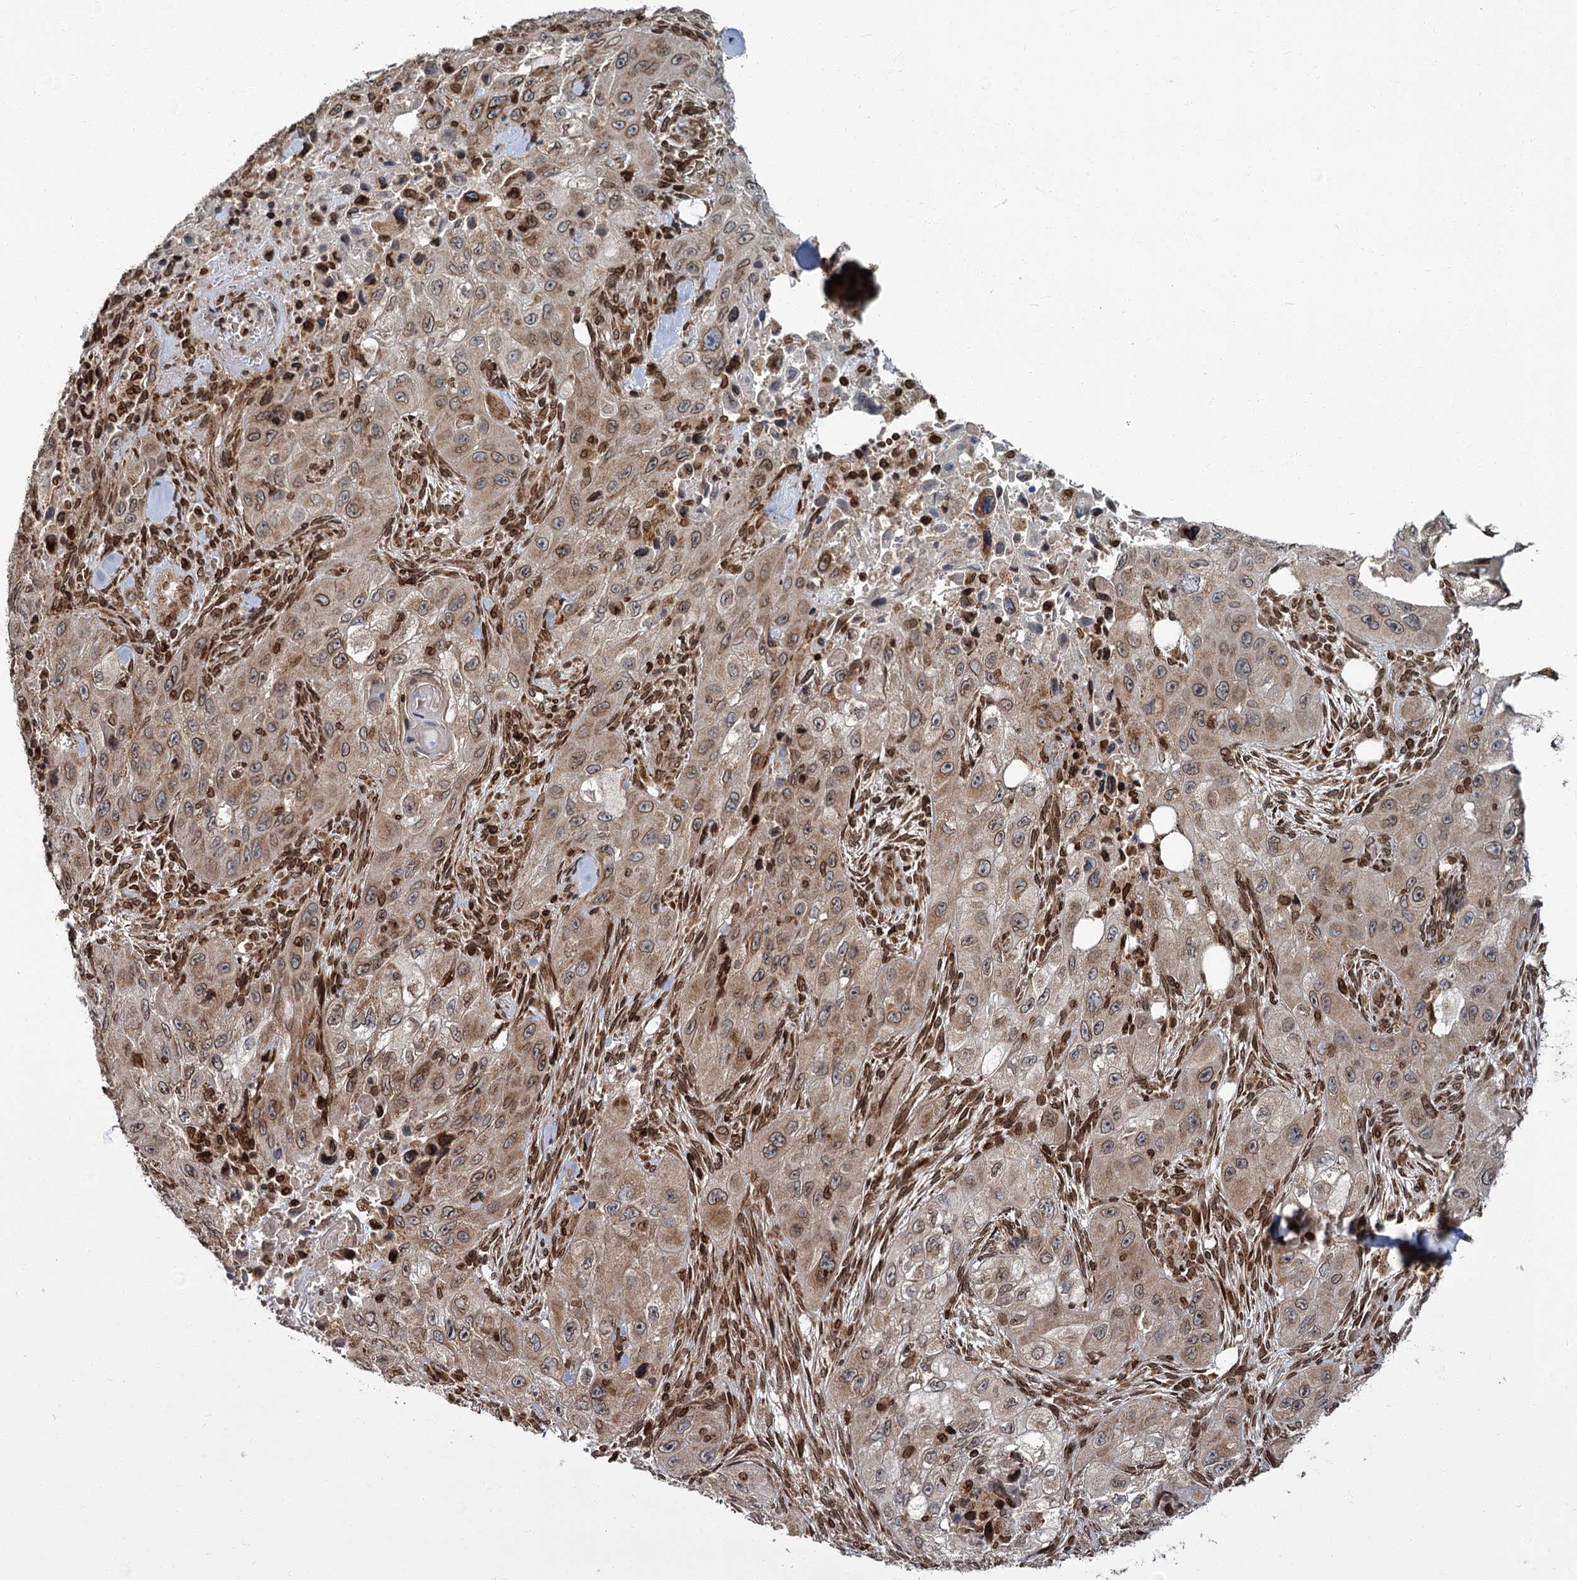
{"staining": {"intensity": "moderate", "quantity": ">75%", "location": "cytoplasmic/membranous,nuclear"}, "tissue": "skin cancer", "cell_type": "Tumor cells", "image_type": "cancer", "snomed": [{"axis": "morphology", "description": "Squamous cell carcinoma, NOS"}, {"axis": "topography", "description": "Skin"}, {"axis": "topography", "description": "Subcutis"}], "caption": "Tumor cells reveal moderate cytoplasmic/membranous and nuclear staining in approximately >75% of cells in squamous cell carcinoma (skin). (DAB IHC with brightfield microscopy, high magnification).", "gene": "CFAP46", "patient": {"sex": "male", "age": 73}}